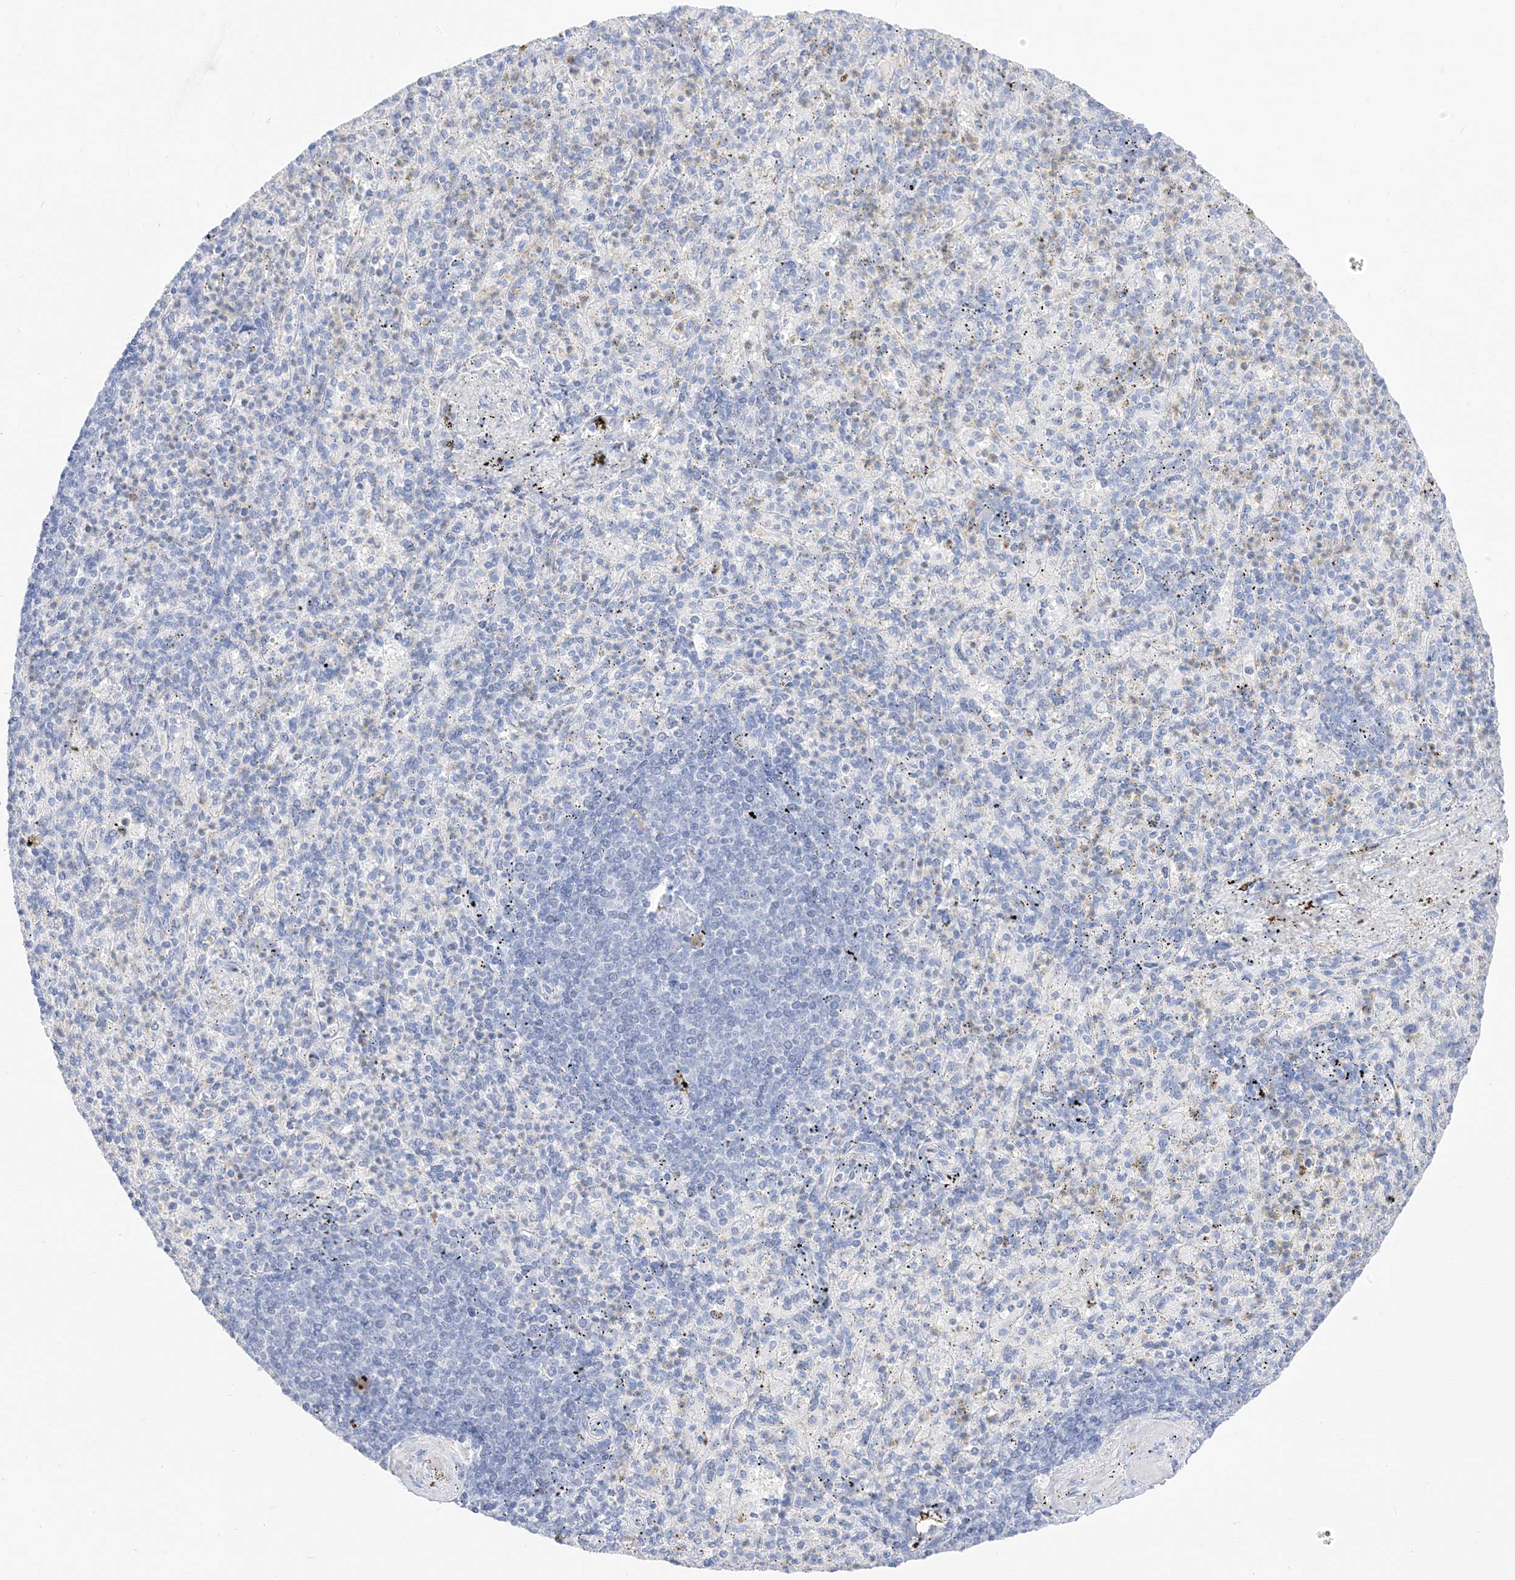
{"staining": {"intensity": "negative", "quantity": "none", "location": "none"}, "tissue": "spleen", "cell_type": "Cells in red pulp", "image_type": "normal", "snomed": [{"axis": "morphology", "description": "Normal tissue, NOS"}, {"axis": "topography", "description": "Spleen"}], "caption": "Immunohistochemistry image of normal spleen: spleen stained with DAB (3,3'-diaminobenzidine) reveals no significant protein staining in cells in red pulp.", "gene": "MUC17", "patient": {"sex": "female", "age": 74}}